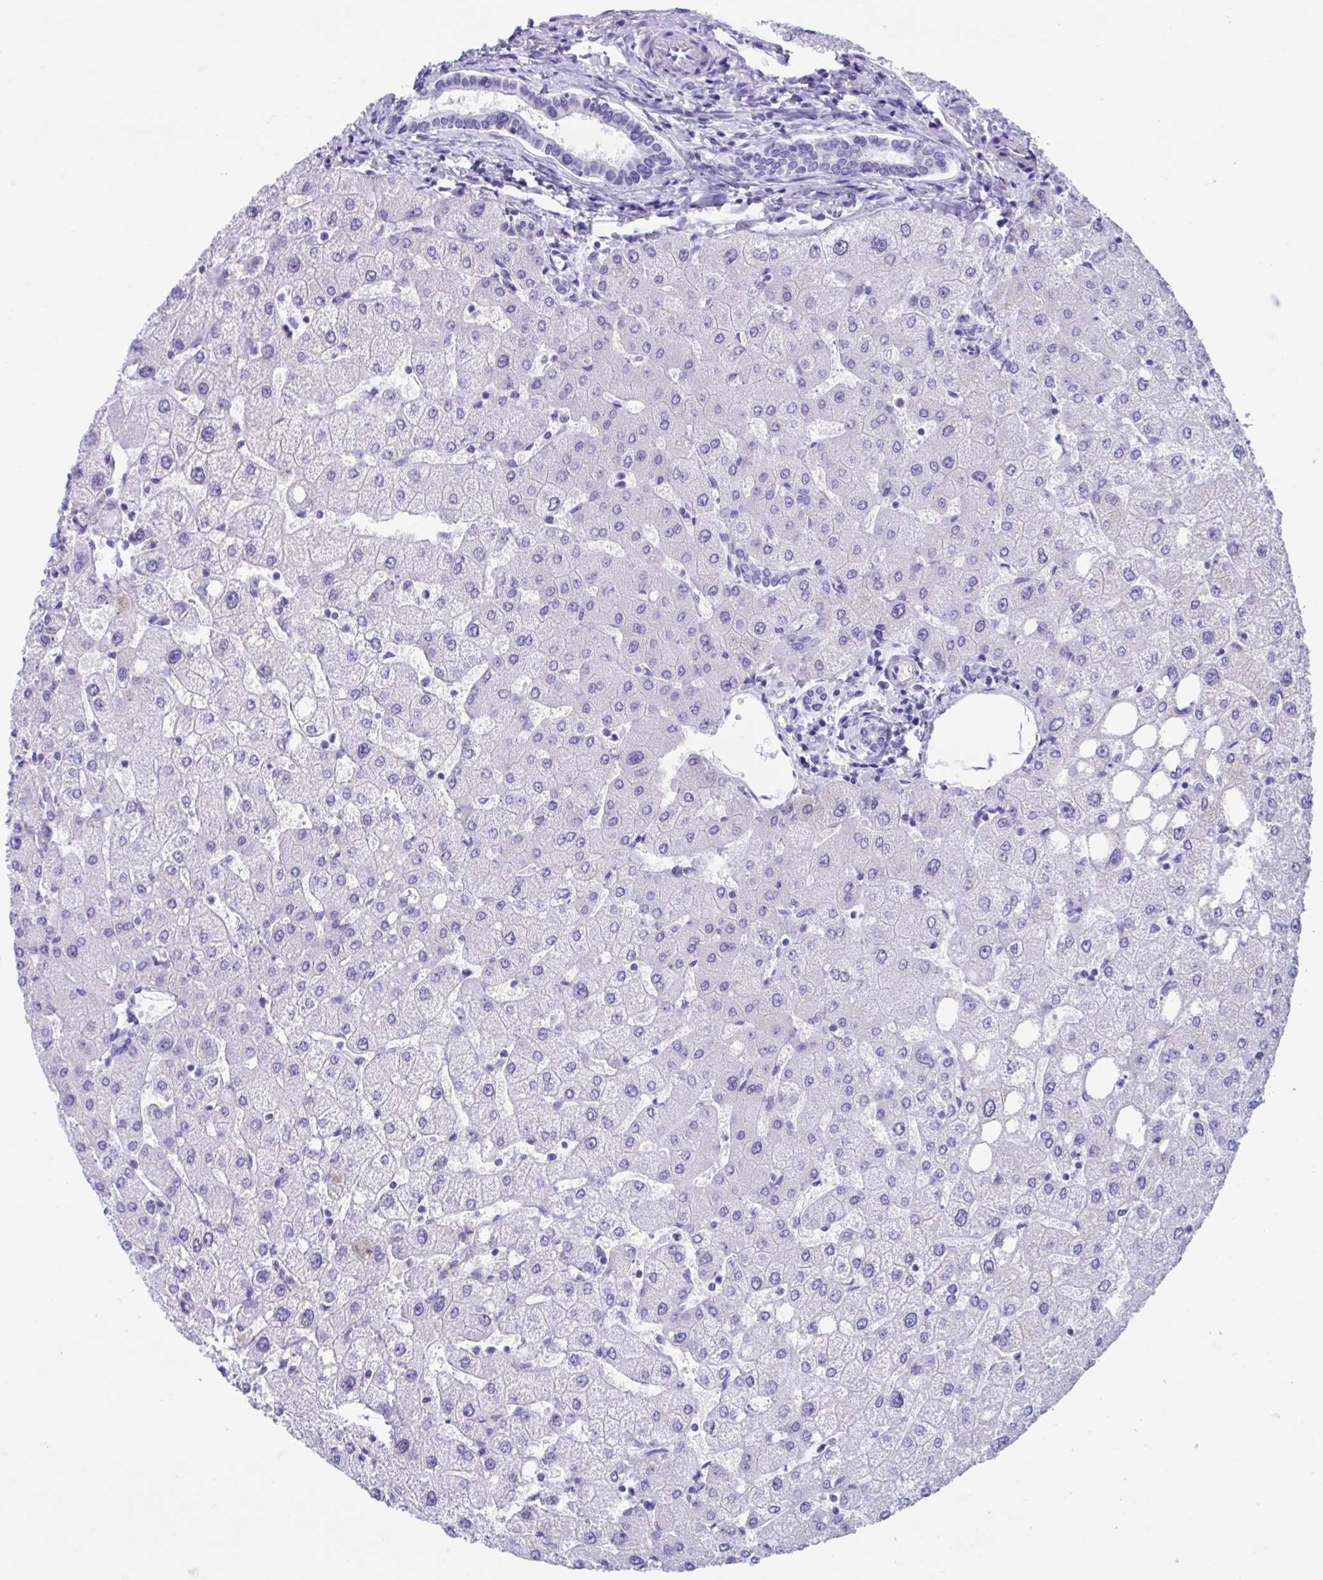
{"staining": {"intensity": "negative", "quantity": "none", "location": "none"}, "tissue": "liver", "cell_type": "Cholangiocytes", "image_type": "normal", "snomed": [{"axis": "morphology", "description": "Normal tissue, NOS"}, {"axis": "topography", "description": "Liver"}], "caption": "Cholangiocytes are negative for brown protein staining in normal liver. (DAB IHC with hematoxylin counter stain).", "gene": "TMEM35A", "patient": {"sex": "female", "age": 54}}